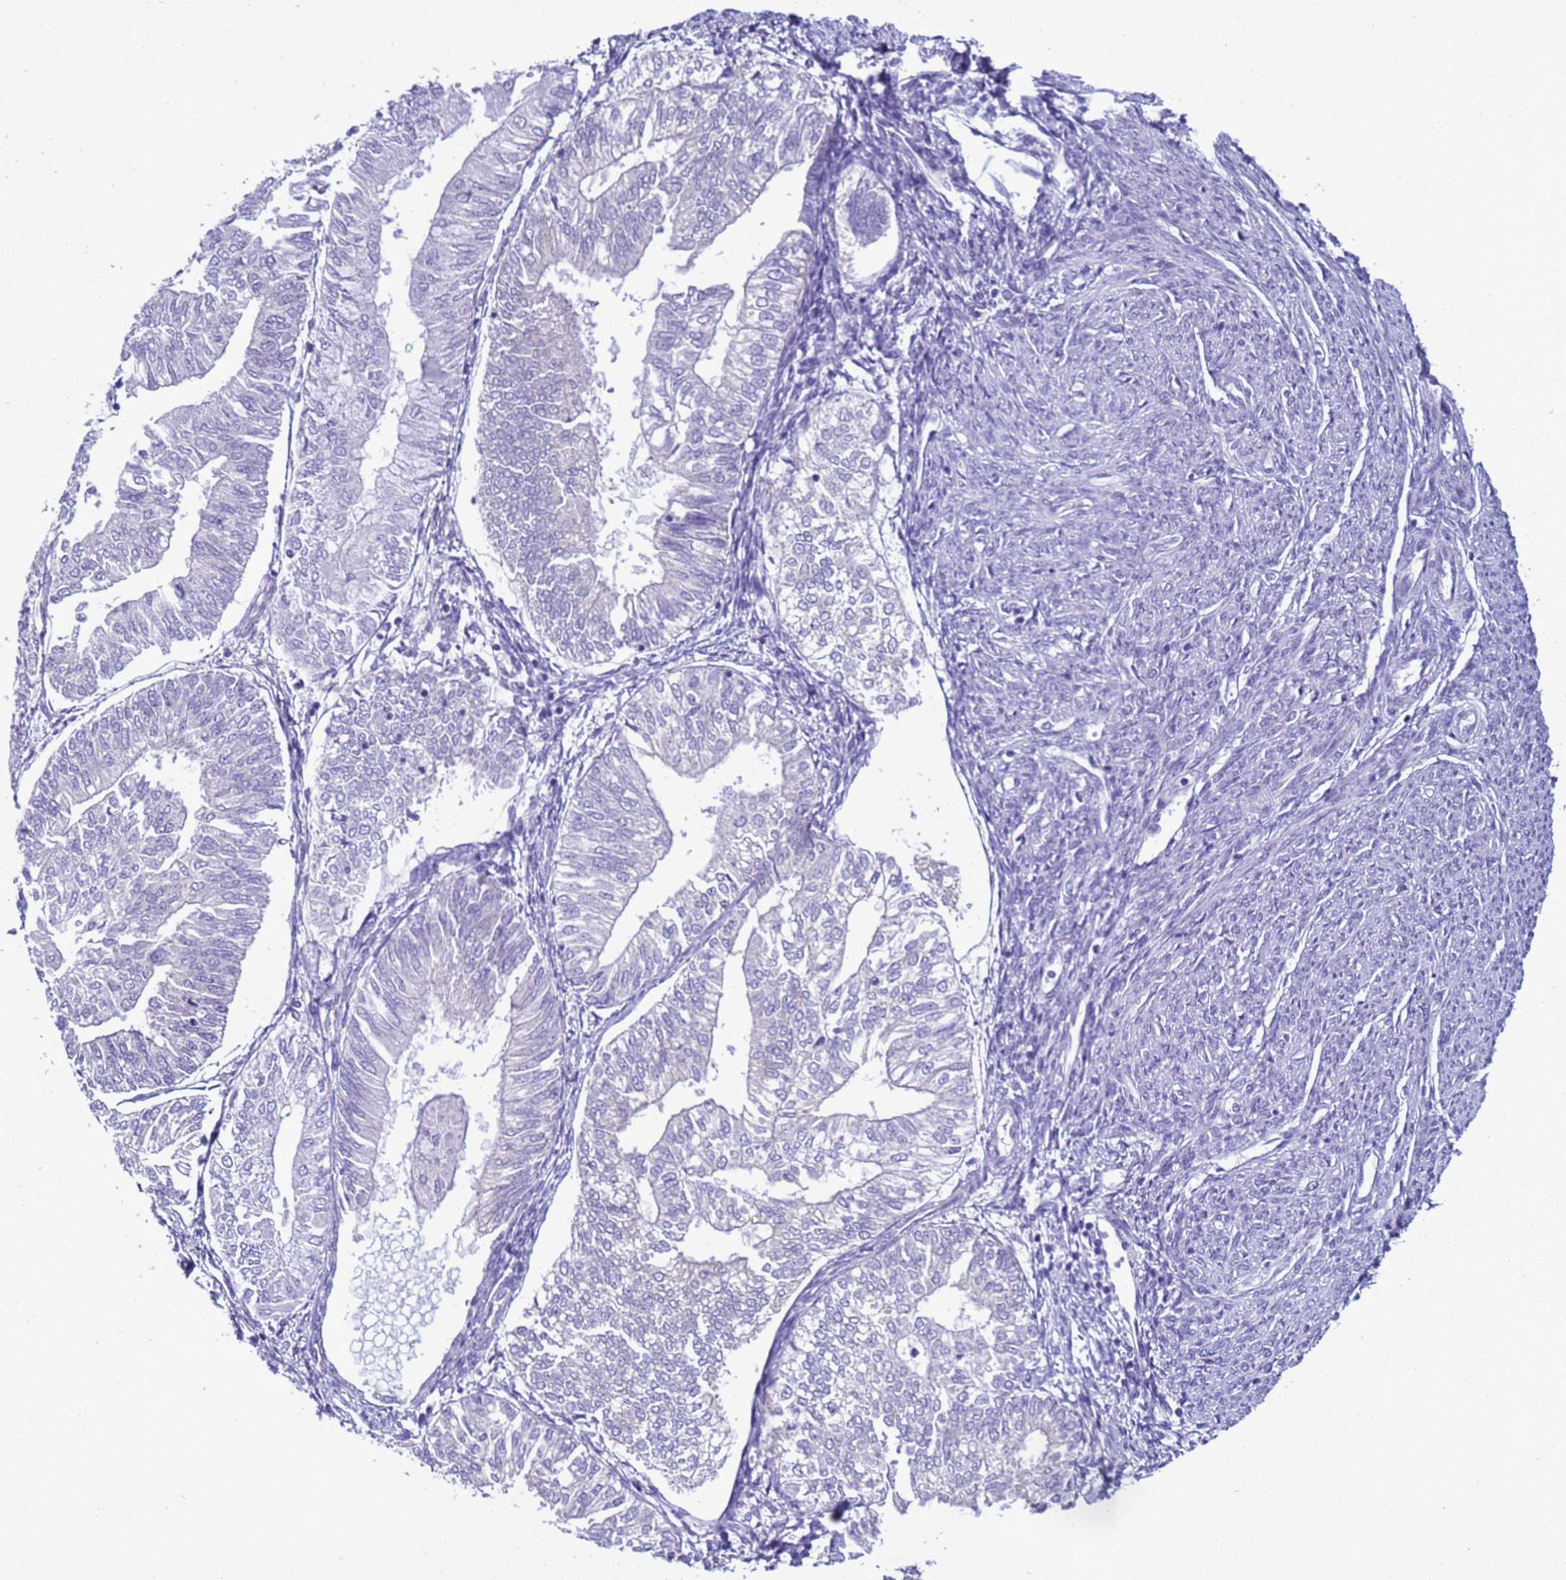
{"staining": {"intensity": "negative", "quantity": "none", "location": "none"}, "tissue": "smooth muscle", "cell_type": "Smooth muscle cells", "image_type": "normal", "snomed": [{"axis": "morphology", "description": "Normal tissue, NOS"}, {"axis": "topography", "description": "Smooth muscle"}, {"axis": "topography", "description": "Uterus"}], "caption": "DAB (3,3'-diaminobenzidine) immunohistochemical staining of benign human smooth muscle displays no significant expression in smooth muscle cells.", "gene": "ABHD17B", "patient": {"sex": "female", "age": 59}}